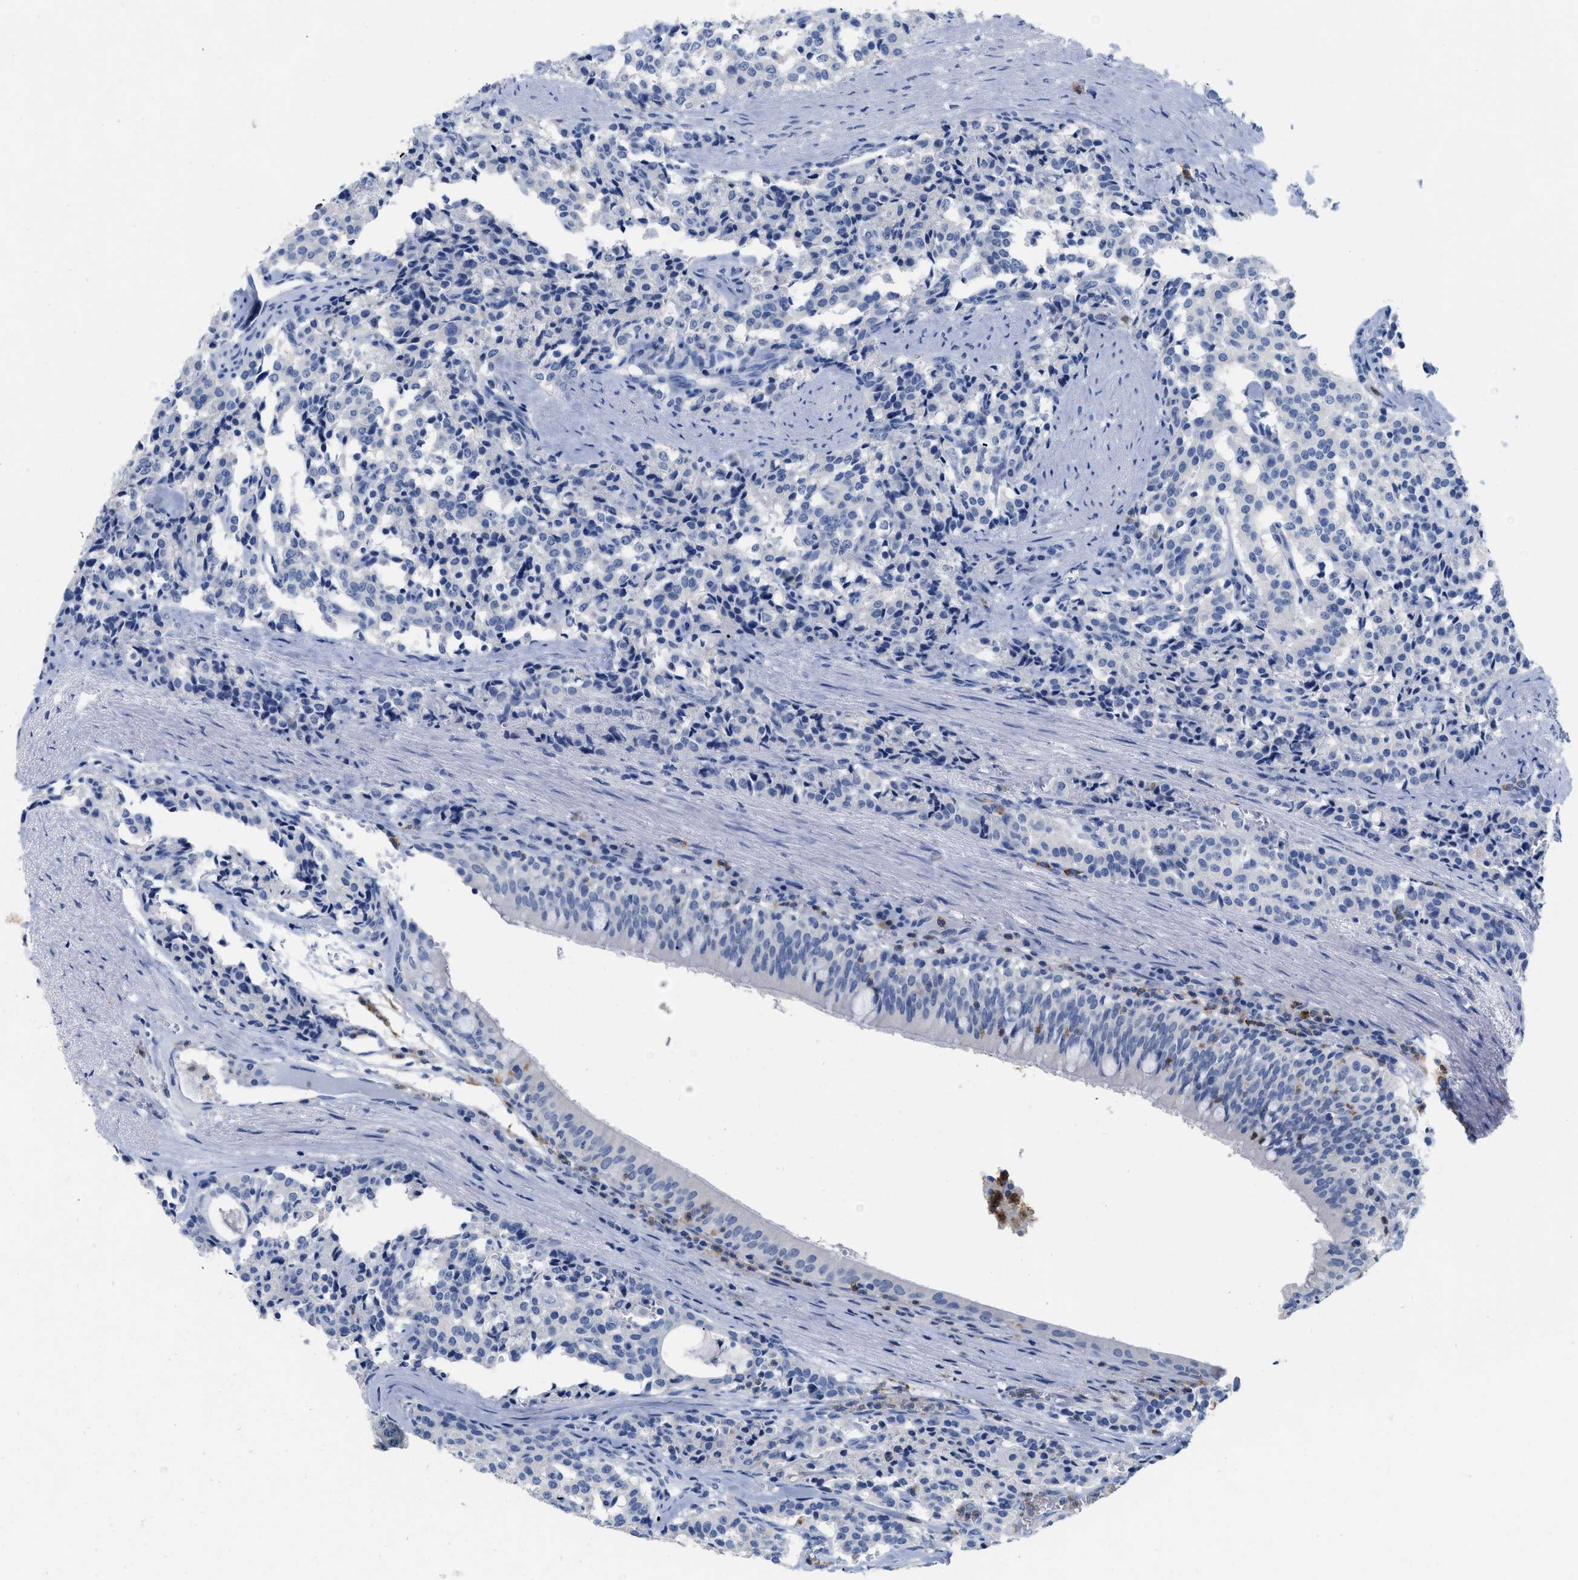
{"staining": {"intensity": "negative", "quantity": "none", "location": "none"}, "tissue": "carcinoid", "cell_type": "Tumor cells", "image_type": "cancer", "snomed": [{"axis": "morphology", "description": "Carcinoid, malignant, NOS"}, {"axis": "topography", "description": "Lung"}], "caption": "High power microscopy micrograph of an immunohistochemistry micrograph of malignant carcinoid, revealing no significant expression in tumor cells.", "gene": "CR1", "patient": {"sex": "male", "age": 30}}